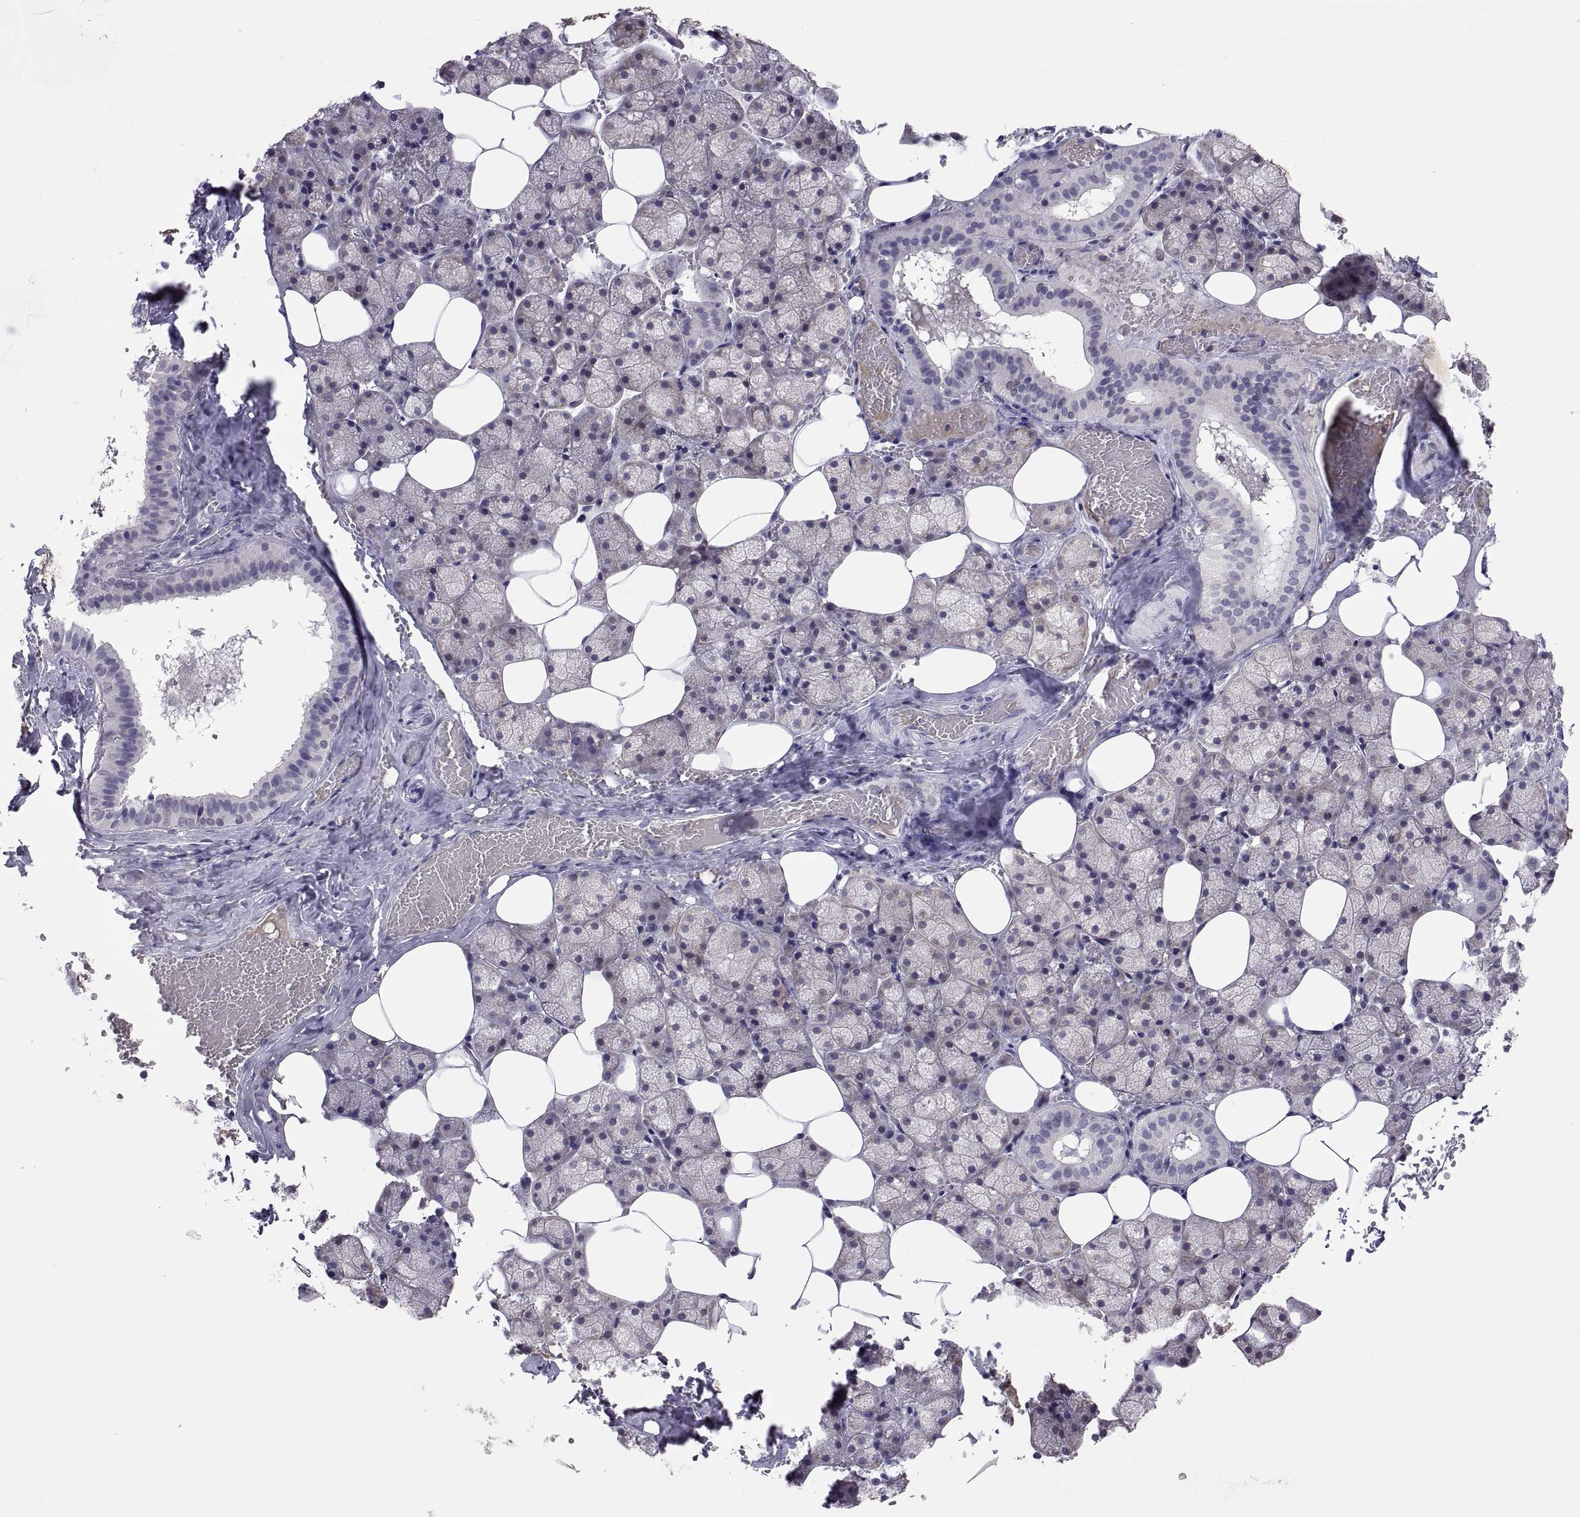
{"staining": {"intensity": "moderate", "quantity": "25%-75%", "location": "cytoplasmic/membranous"}, "tissue": "salivary gland", "cell_type": "Glandular cells", "image_type": "normal", "snomed": [{"axis": "morphology", "description": "Normal tissue, NOS"}, {"axis": "topography", "description": "Salivary gland"}], "caption": "The micrograph displays staining of normal salivary gland, revealing moderate cytoplasmic/membranous protein expression (brown color) within glandular cells.", "gene": "PKP1", "patient": {"sex": "male", "age": 38}}